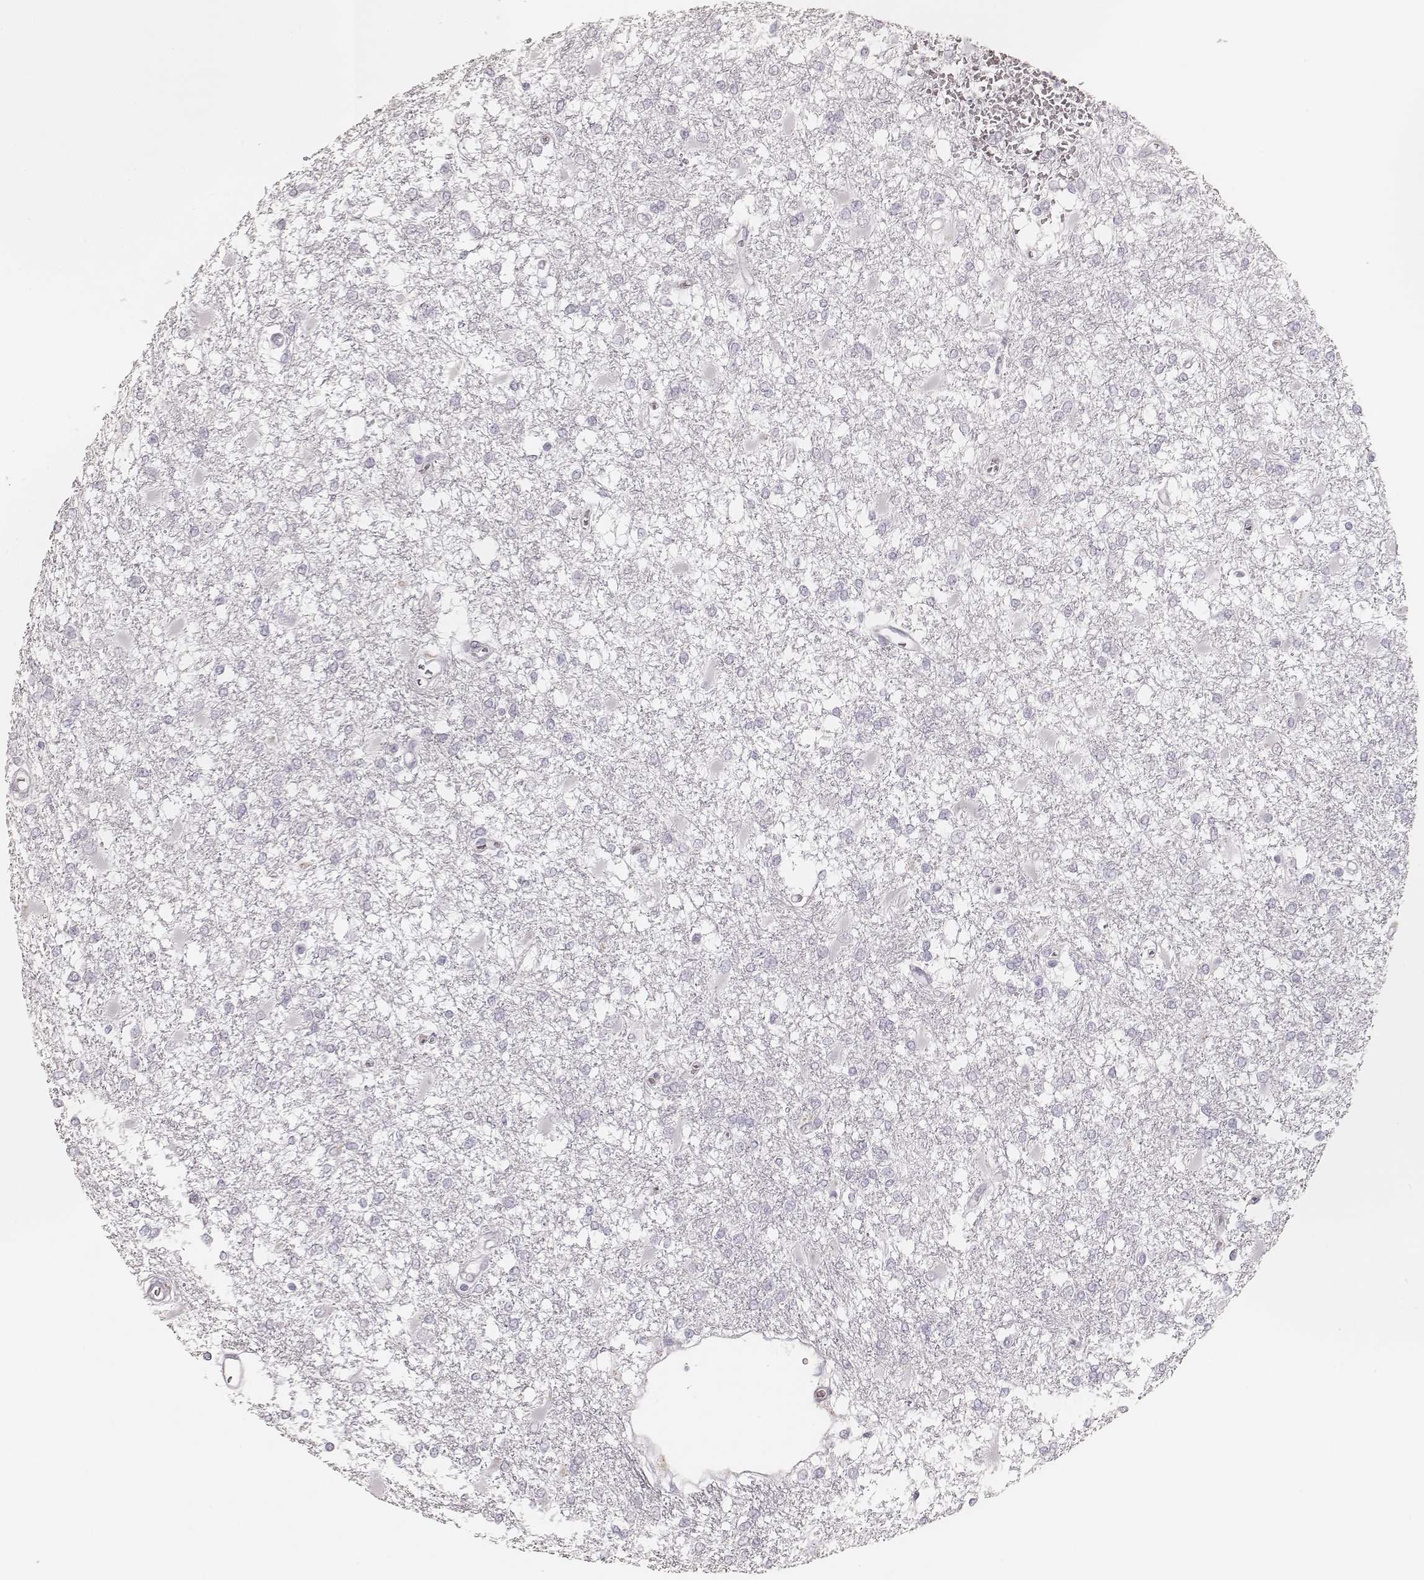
{"staining": {"intensity": "negative", "quantity": "none", "location": "none"}, "tissue": "glioma", "cell_type": "Tumor cells", "image_type": "cancer", "snomed": [{"axis": "morphology", "description": "Glioma, malignant, High grade"}, {"axis": "topography", "description": "Cerebral cortex"}], "caption": "There is no significant expression in tumor cells of high-grade glioma (malignant).", "gene": "KRT82", "patient": {"sex": "male", "age": 79}}